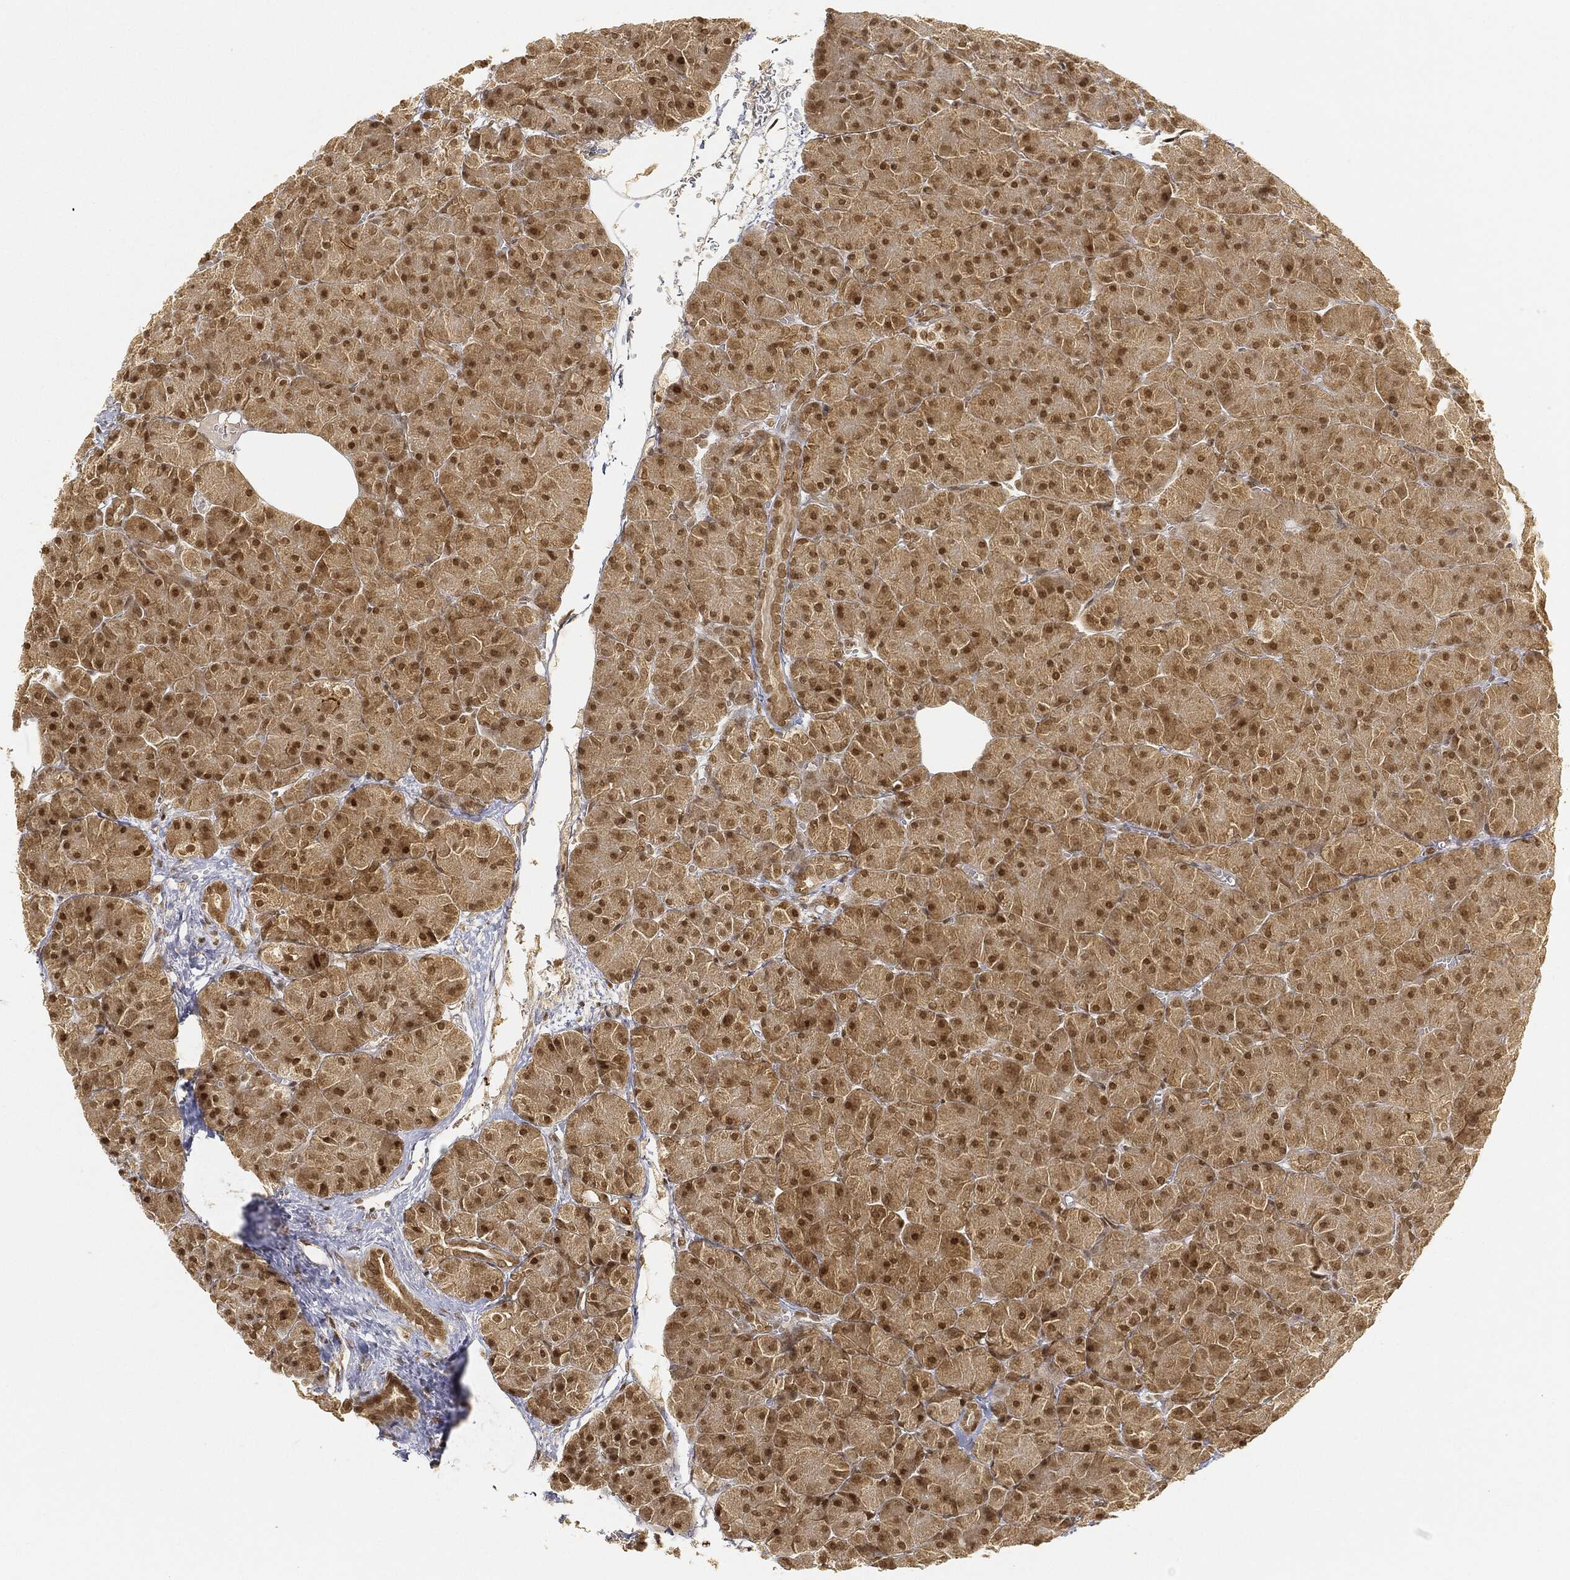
{"staining": {"intensity": "strong", "quantity": "25%-75%", "location": "nuclear"}, "tissue": "pancreas", "cell_type": "Exocrine glandular cells", "image_type": "normal", "snomed": [{"axis": "morphology", "description": "Normal tissue, NOS"}, {"axis": "topography", "description": "Pancreas"}], "caption": "Pancreas was stained to show a protein in brown. There is high levels of strong nuclear positivity in approximately 25%-75% of exocrine glandular cells. (DAB IHC with brightfield microscopy, high magnification).", "gene": "CIB1", "patient": {"sex": "male", "age": 61}}